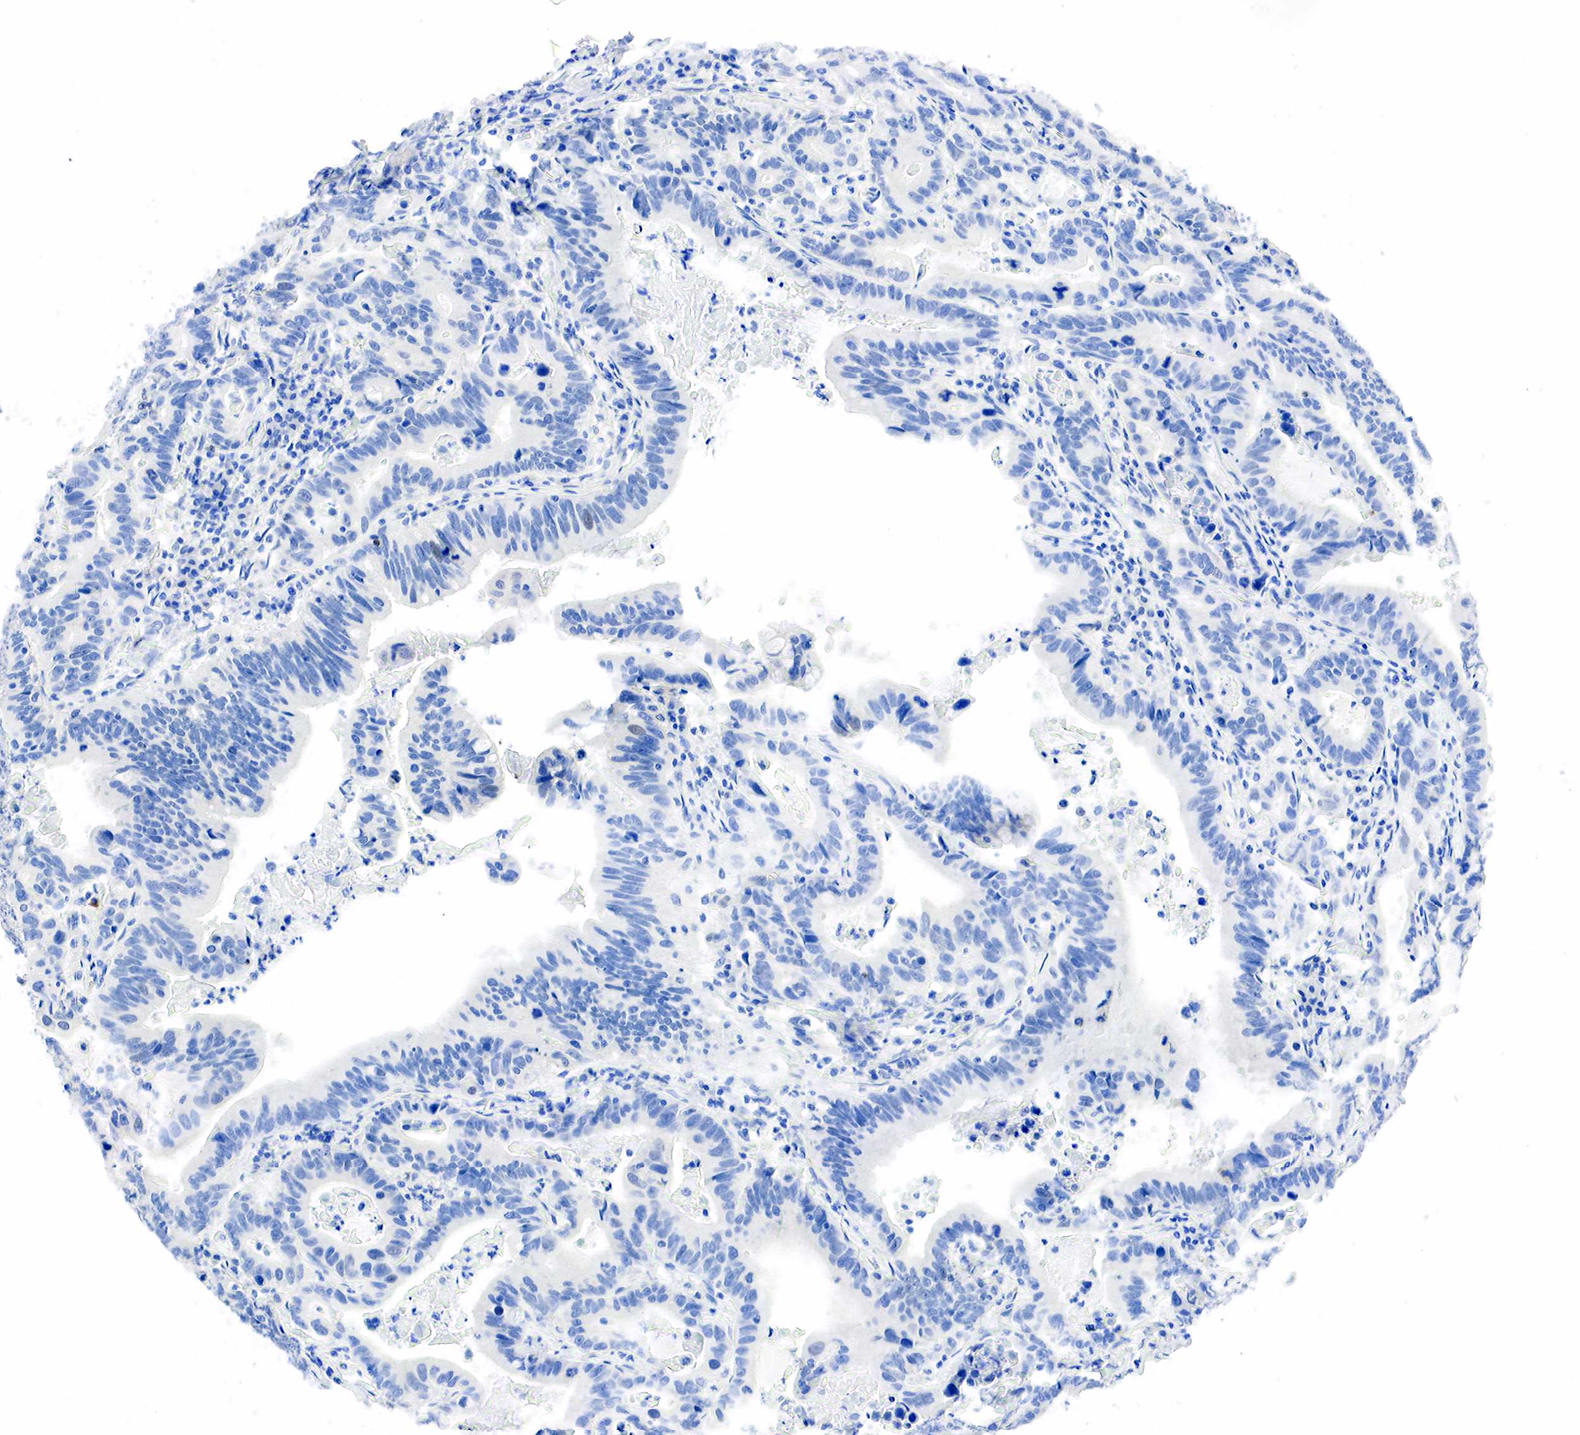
{"staining": {"intensity": "negative", "quantity": "none", "location": "none"}, "tissue": "stomach cancer", "cell_type": "Tumor cells", "image_type": "cancer", "snomed": [{"axis": "morphology", "description": "Adenocarcinoma, NOS"}, {"axis": "topography", "description": "Stomach, upper"}], "caption": "This photomicrograph is of stomach cancer stained with immunohistochemistry to label a protein in brown with the nuclei are counter-stained blue. There is no staining in tumor cells. (DAB (3,3'-diaminobenzidine) immunohistochemistry with hematoxylin counter stain).", "gene": "PGR", "patient": {"sex": "male", "age": 63}}